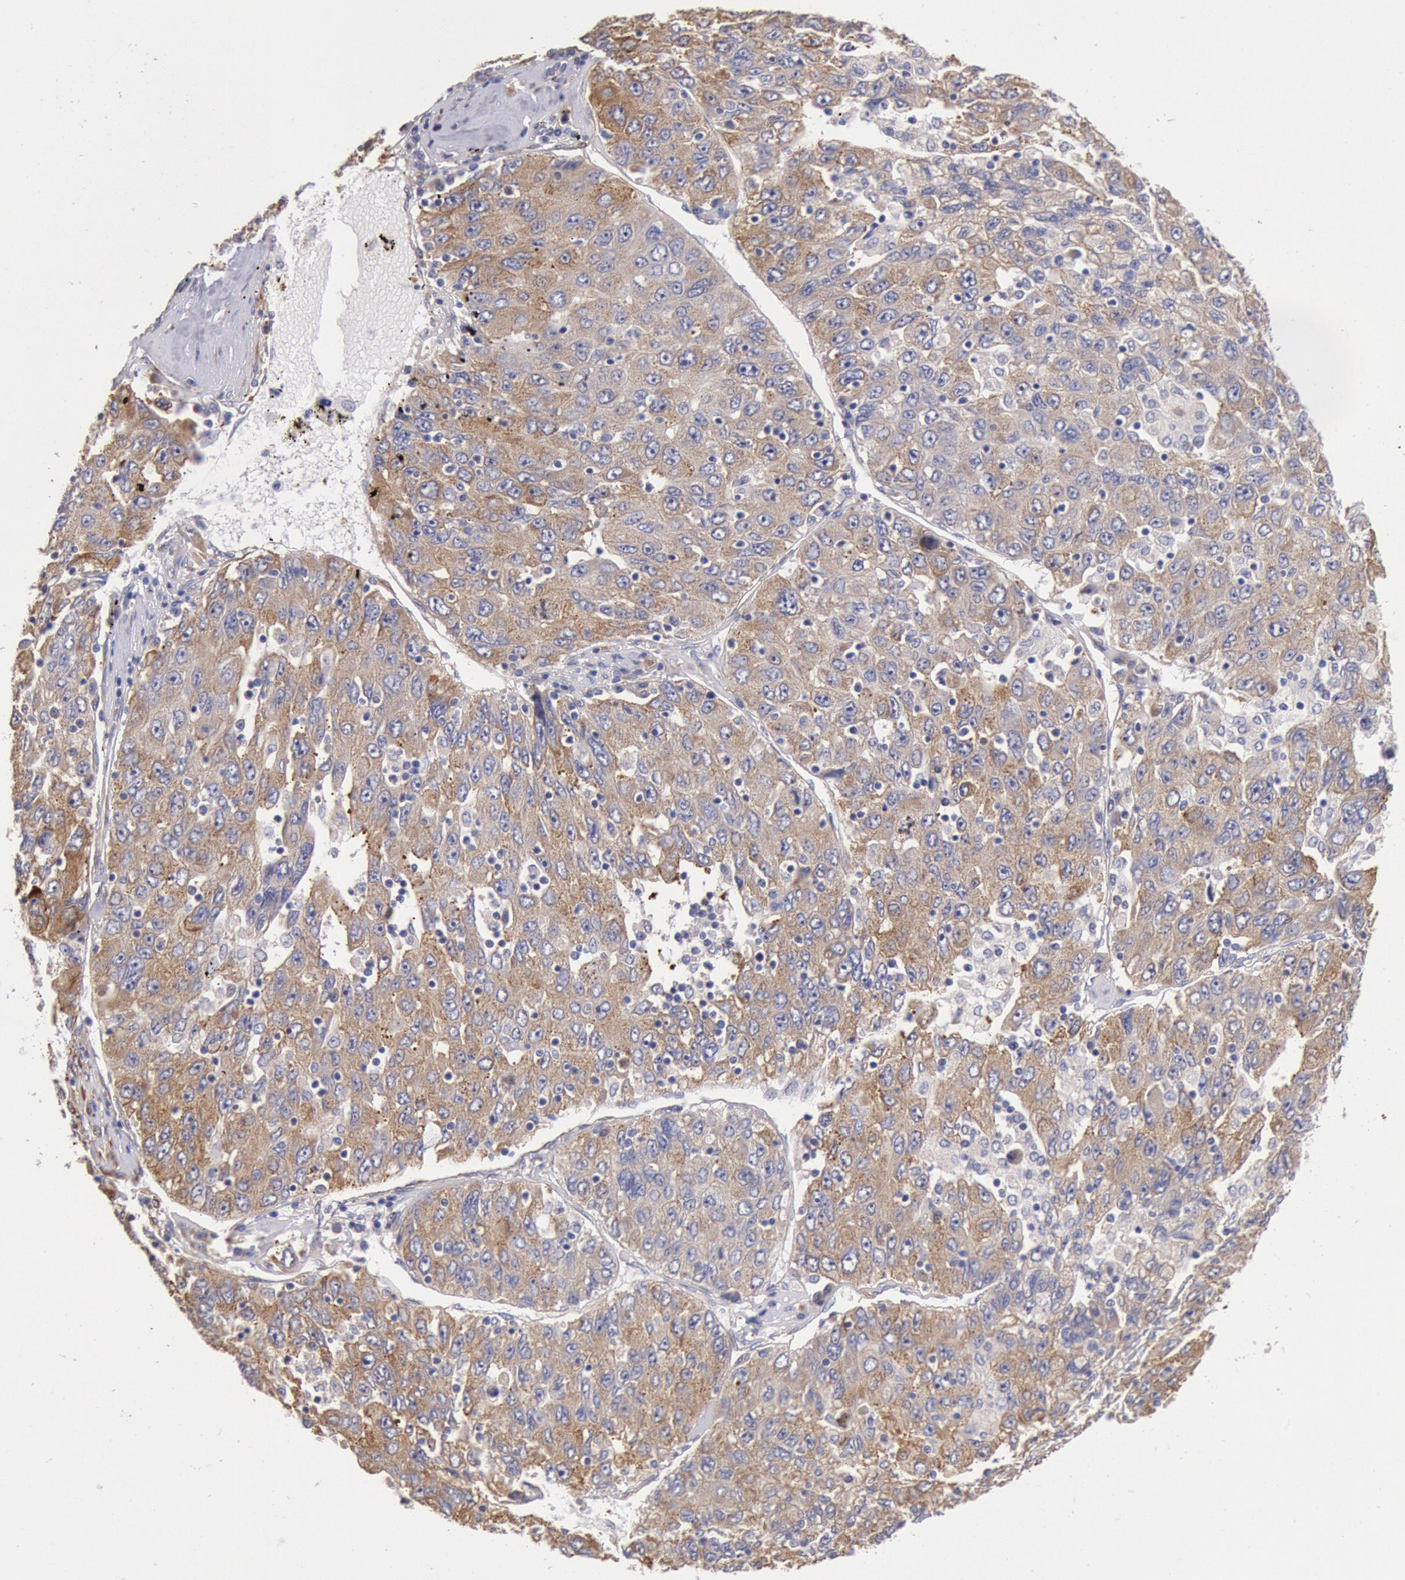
{"staining": {"intensity": "moderate", "quantity": ">75%", "location": "cytoplasmic/membranous"}, "tissue": "liver cancer", "cell_type": "Tumor cells", "image_type": "cancer", "snomed": [{"axis": "morphology", "description": "Carcinoma, Hepatocellular, NOS"}, {"axis": "topography", "description": "Liver"}], "caption": "Protein expression analysis of liver hepatocellular carcinoma demonstrates moderate cytoplasmic/membranous expression in approximately >75% of tumor cells. The protein is stained brown, and the nuclei are stained in blue (DAB (3,3'-diaminobenzidine) IHC with brightfield microscopy, high magnification).", "gene": "DRG1", "patient": {"sex": "male", "age": 49}}